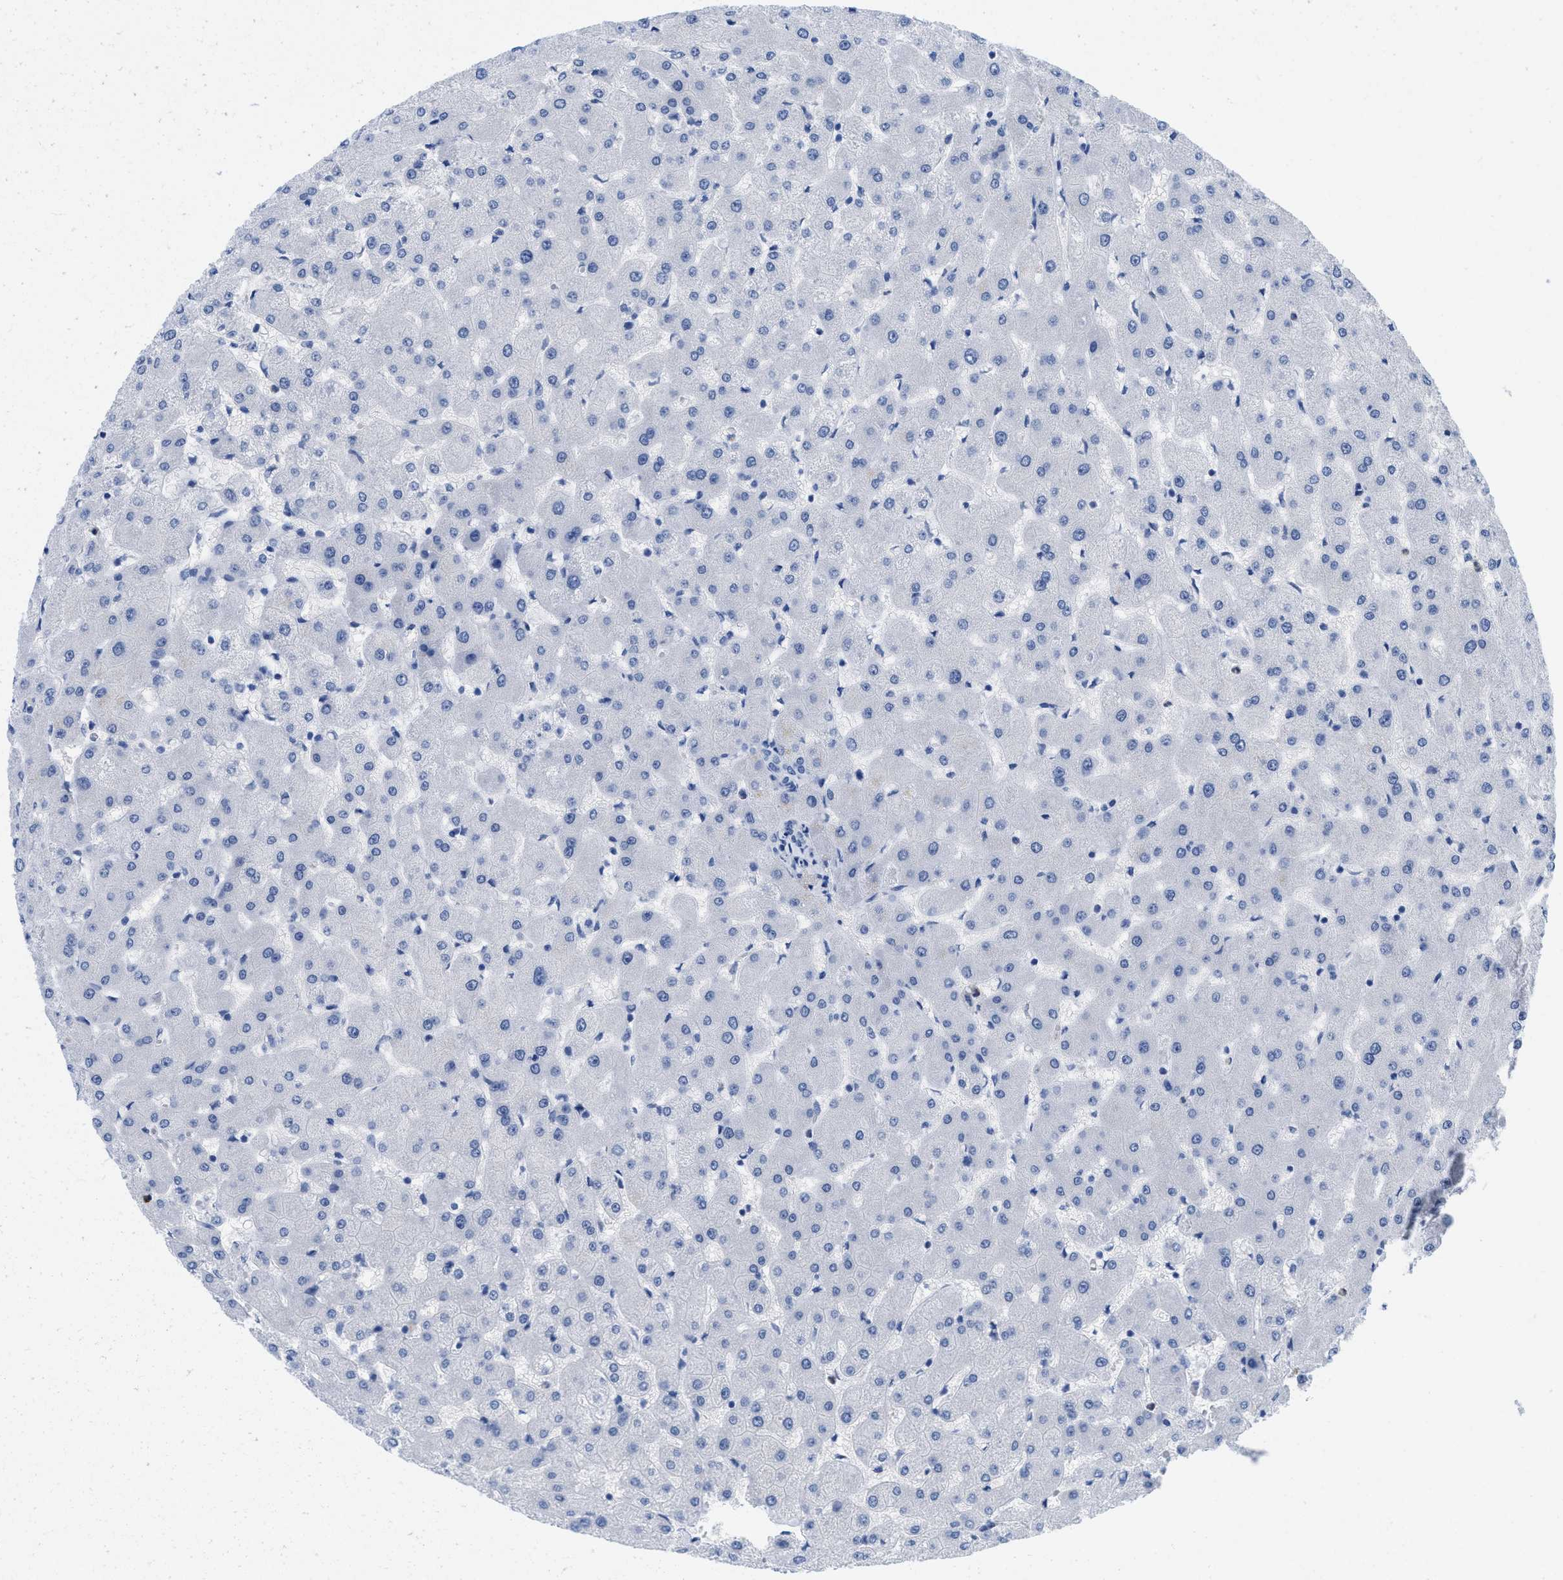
{"staining": {"intensity": "negative", "quantity": "none", "location": "none"}, "tissue": "liver", "cell_type": "Cholangiocytes", "image_type": "normal", "snomed": [{"axis": "morphology", "description": "Normal tissue, NOS"}, {"axis": "topography", "description": "Liver"}], "caption": "The micrograph exhibits no staining of cholangiocytes in benign liver. (Stains: DAB immunohistochemistry with hematoxylin counter stain, Microscopy: brightfield microscopy at high magnification).", "gene": "CR1", "patient": {"sex": "female", "age": 63}}